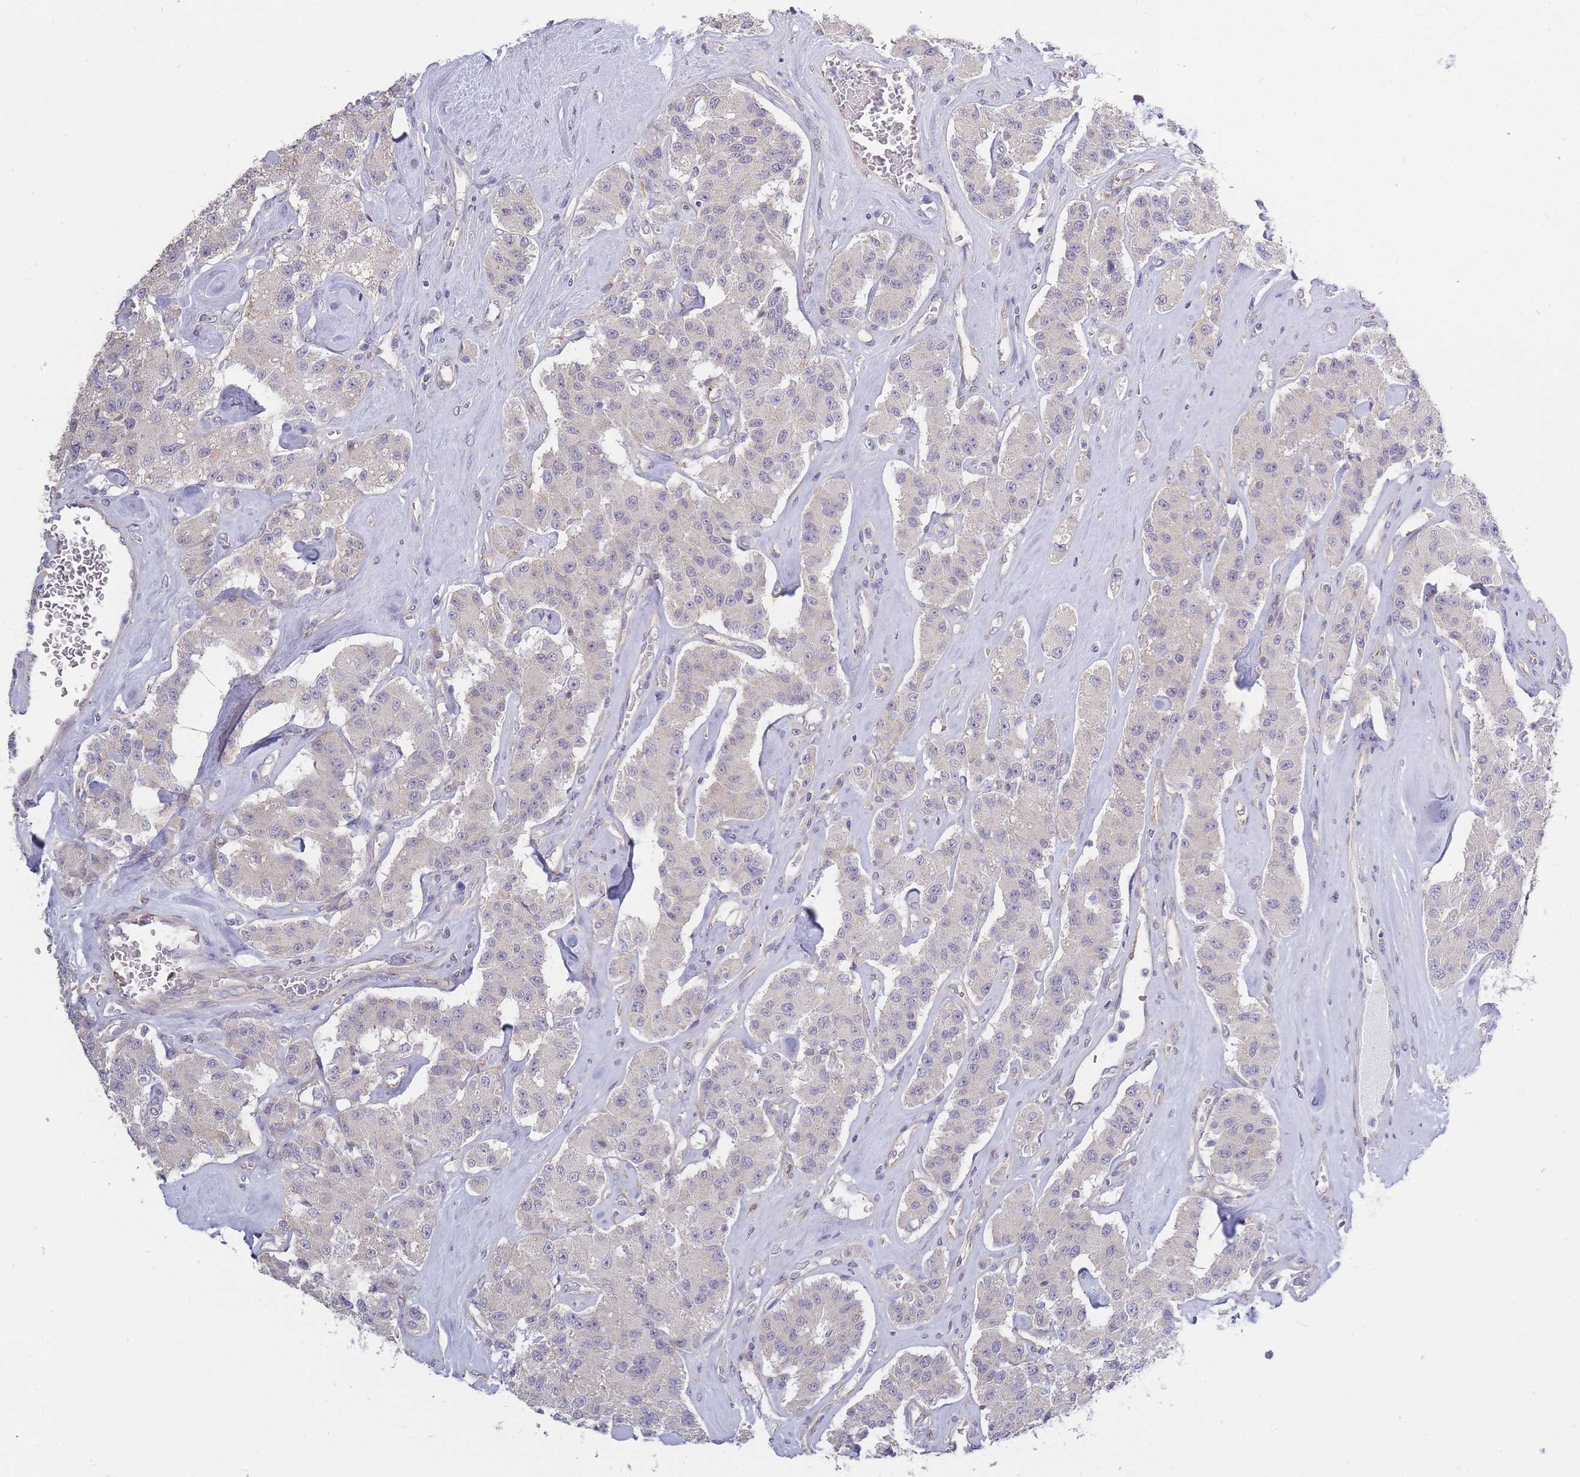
{"staining": {"intensity": "negative", "quantity": "none", "location": "none"}, "tissue": "carcinoid", "cell_type": "Tumor cells", "image_type": "cancer", "snomed": [{"axis": "morphology", "description": "Carcinoid, malignant, NOS"}, {"axis": "topography", "description": "Pancreas"}], "caption": "Protein analysis of carcinoid (malignant) demonstrates no significant expression in tumor cells.", "gene": "C19orf25", "patient": {"sex": "male", "age": 41}}